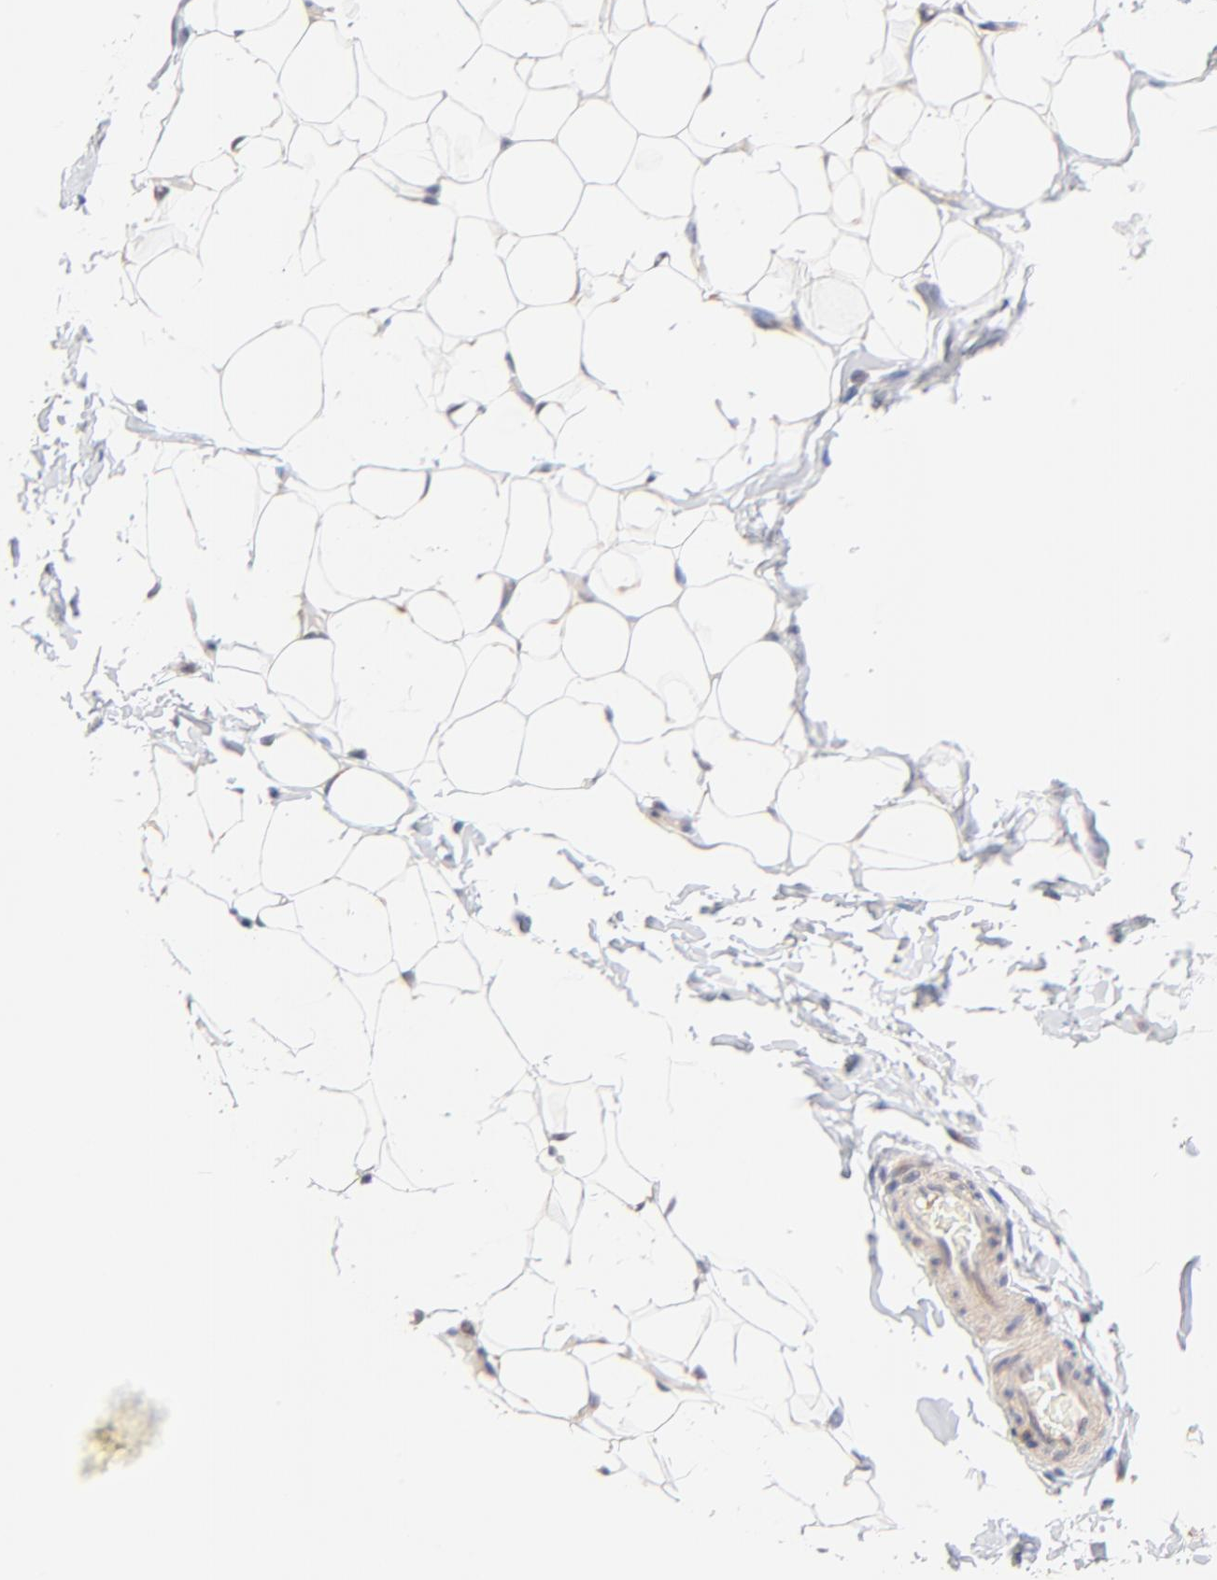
{"staining": {"intensity": "negative", "quantity": "none", "location": "none"}, "tissue": "adipose tissue", "cell_type": "Adipocytes", "image_type": "normal", "snomed": [{"axis": "morphology", "description": "Normal tissue, NOS"}, {"axis": "topography", "description": "Soft tissue"}], "caption": "An IHC image of benign adipose tissue is shown. There is no staining in adipocytes of adipose tissue.", "gene": "TXNL1", "patient": {"sex": "male", "age": 26}}